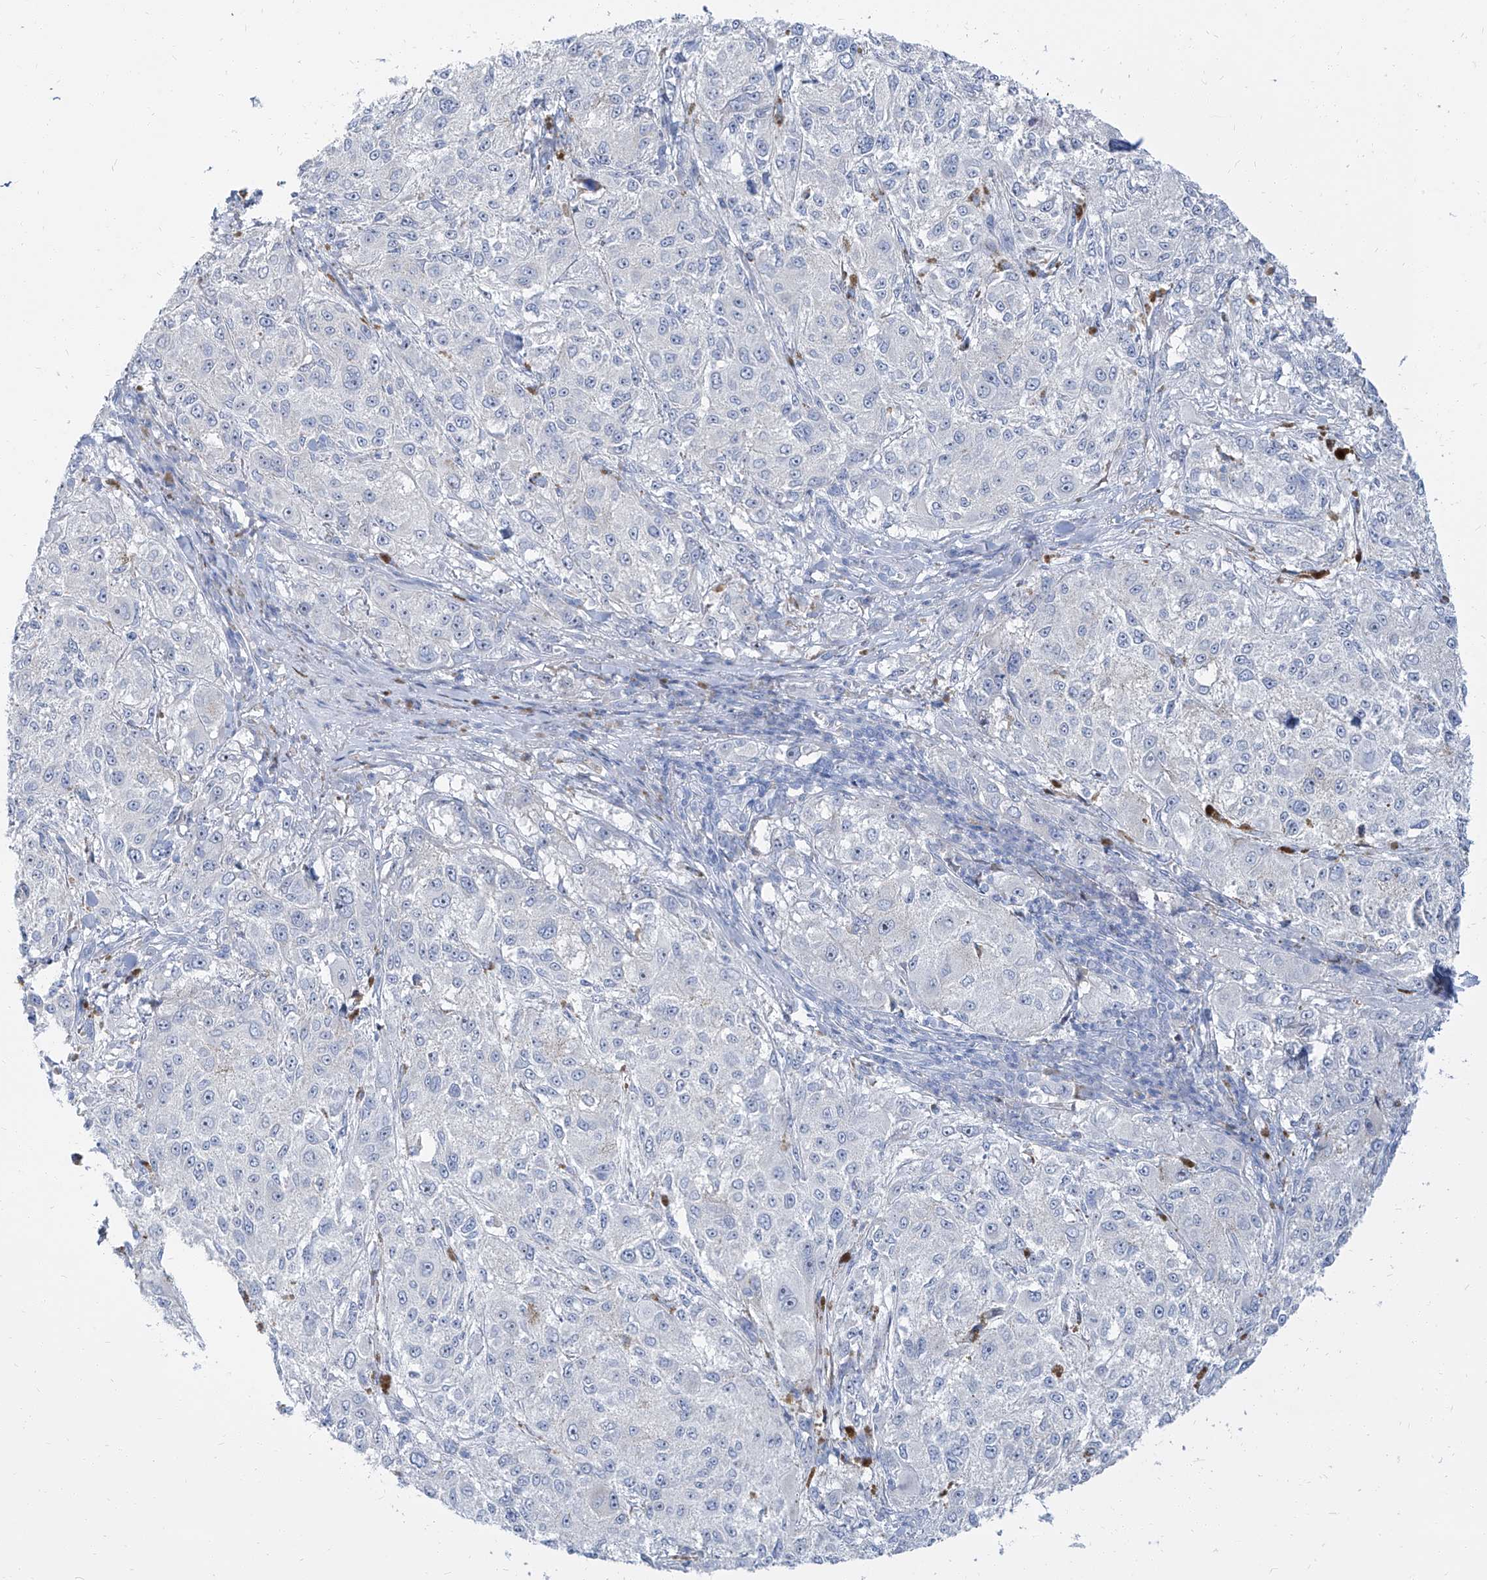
{"staining": {"intensity": "negative", "quantity": "none", "location": "none"}, "tissue": "melanoma", "cell_type": "Tumor cells", "image_type": "cancer", "snomed": [{"axis": "morphology", "description": "Necrosis, NOS"}, {"axis": "morphology", "description": "Malignant melanoma, NOS"}, {"axis": "topography", "description": "Skin"}], "caption": "The photomicrograph reveals no staining of tumor cells in malignant melanoma.", "gene": "TXLNB", "patient": {"sex": "female", "age": 87}}